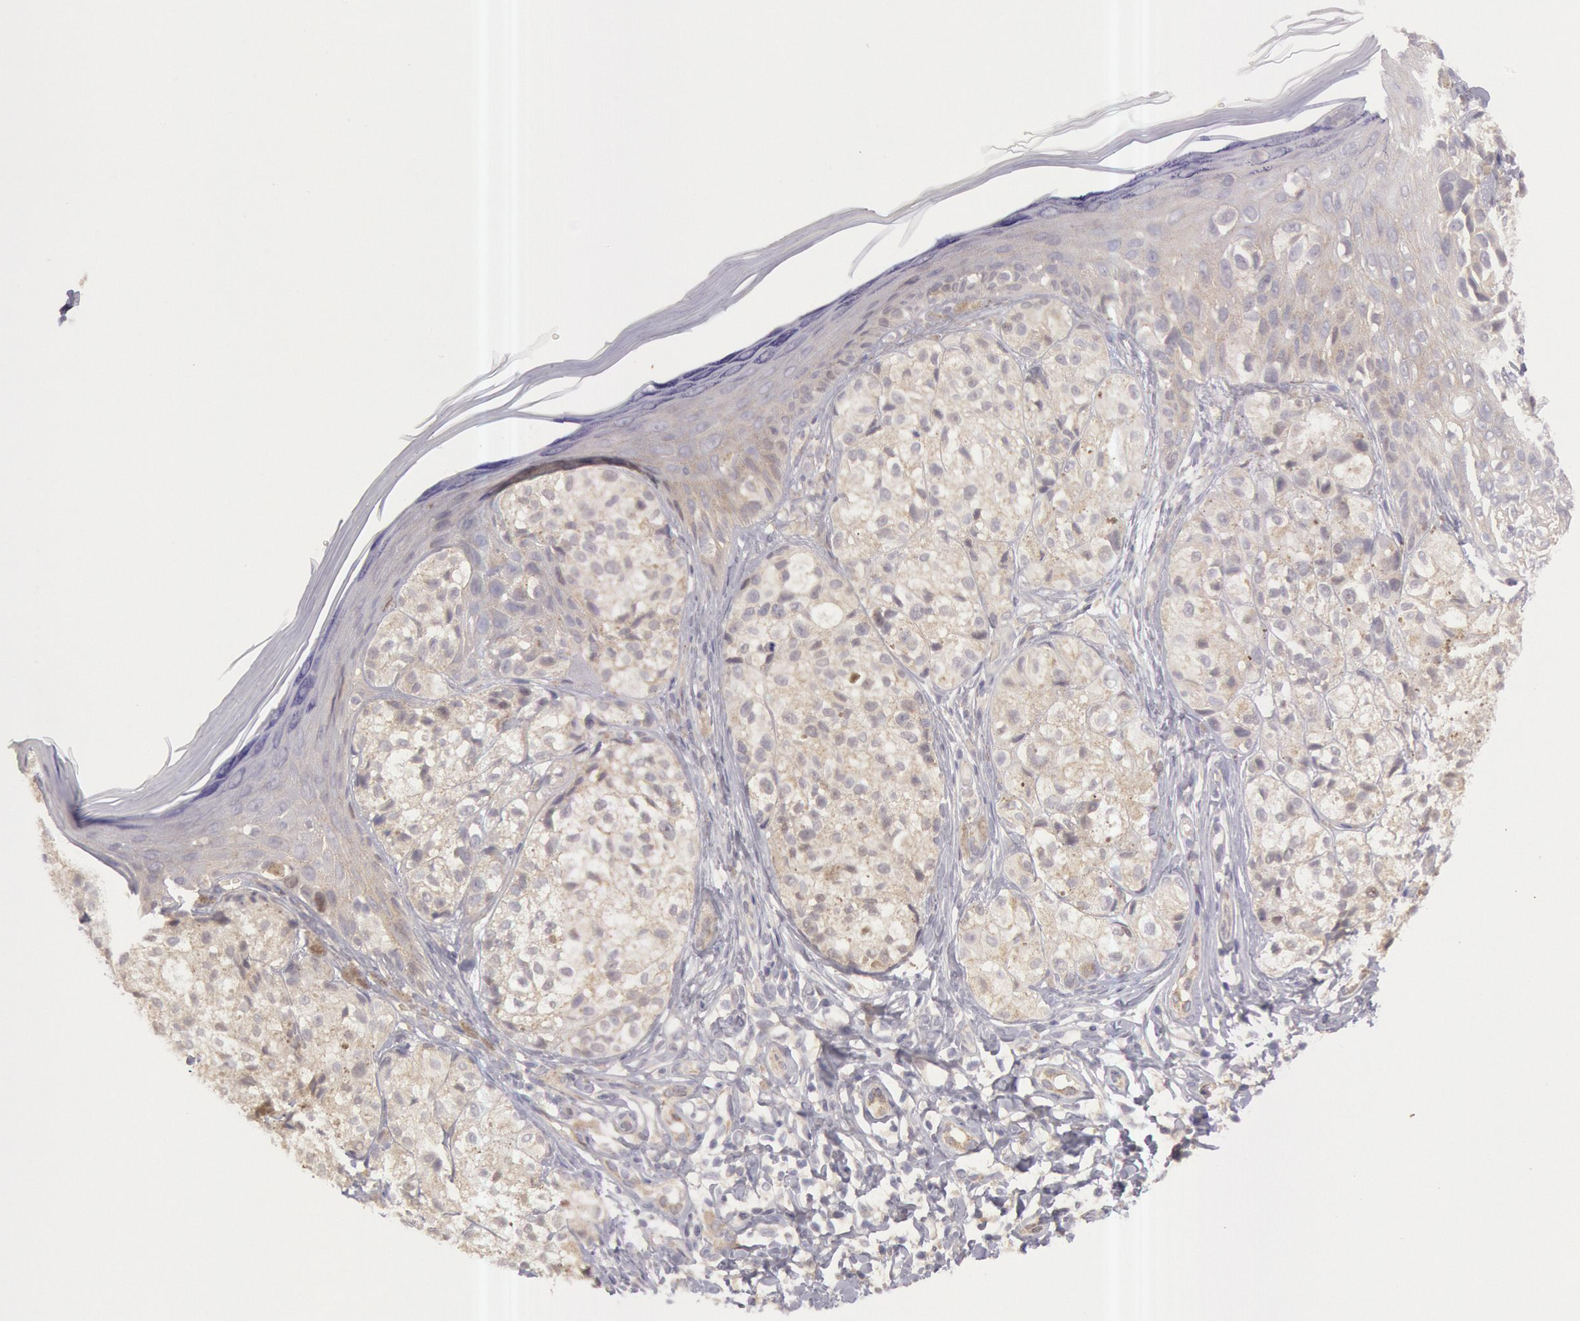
{"staining": {"intensity": "negative", "quantity": "none", "location": "none"}, "tissue": "melanoma", "cell_type": "Tumor cells", "image_type": "cancer", "snomed": [{"axis": "morphology", "description": "Malignant melanoma, NOS"}, {"axis": "topography", "description": "Skin"}], "caption": "Immunohistochemistry image of human malignant melanoma stained for a protein (brown), which displays no expression in tumor cells.", "gene": "AMOTL1", "patient": {"sex": "male", "age": 57}}